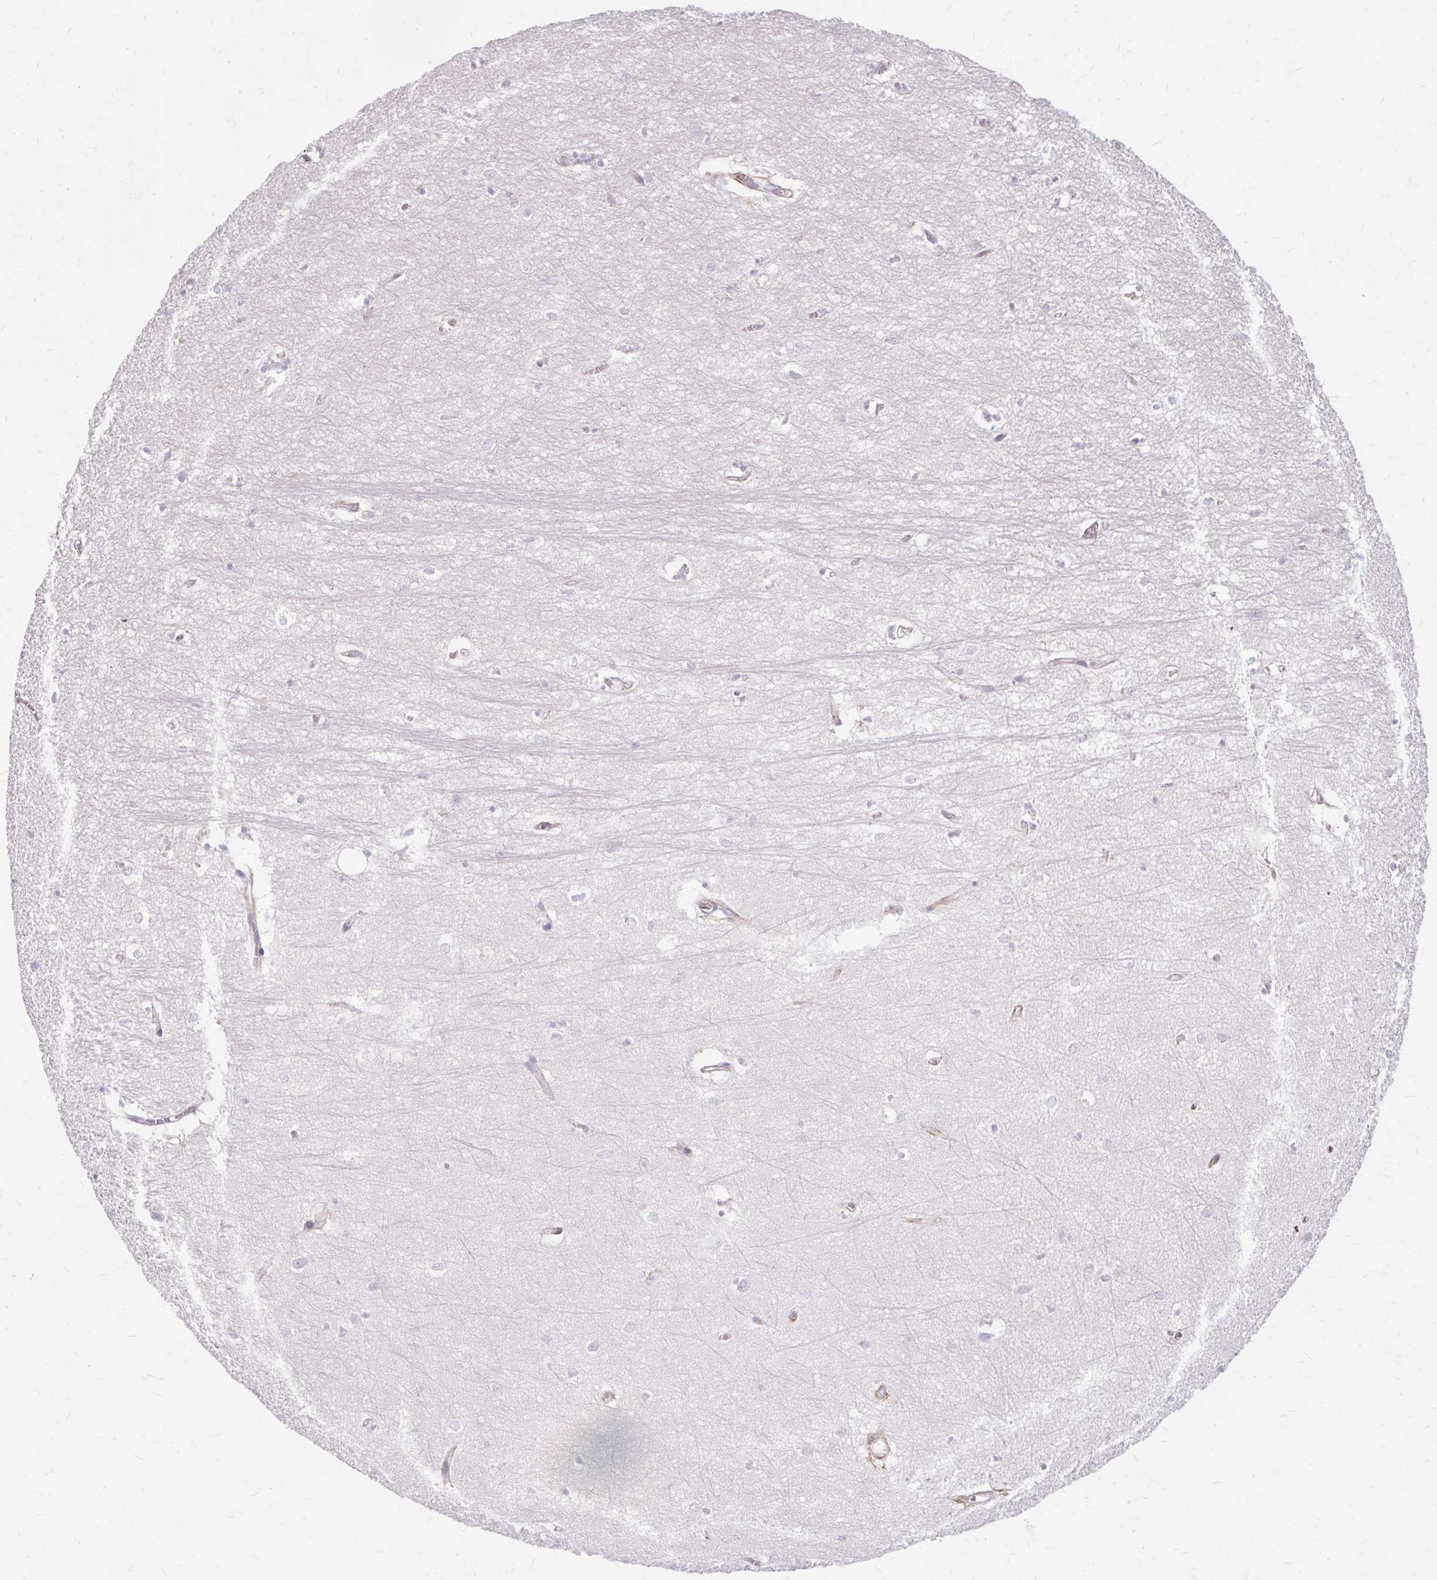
{"staining": {"intensity": "negative", "quantity": "none", "location": "none"}, "tissue": "hippocampus", "cell_type": "Glial cells", "image_type": "normal", "snomed": [{"axis": "morphology", "description": "Normal tissue, NOS"}, {"axis": "topography", "description": "Hippocampus"}], "caption": "This is an immunohistochemistry (IHC) photomicrograph of benign human hippocampus. There is no positivity in glial cells.", "gene": "USHBP1", "patient": {"sex": "female", "age": 64}}